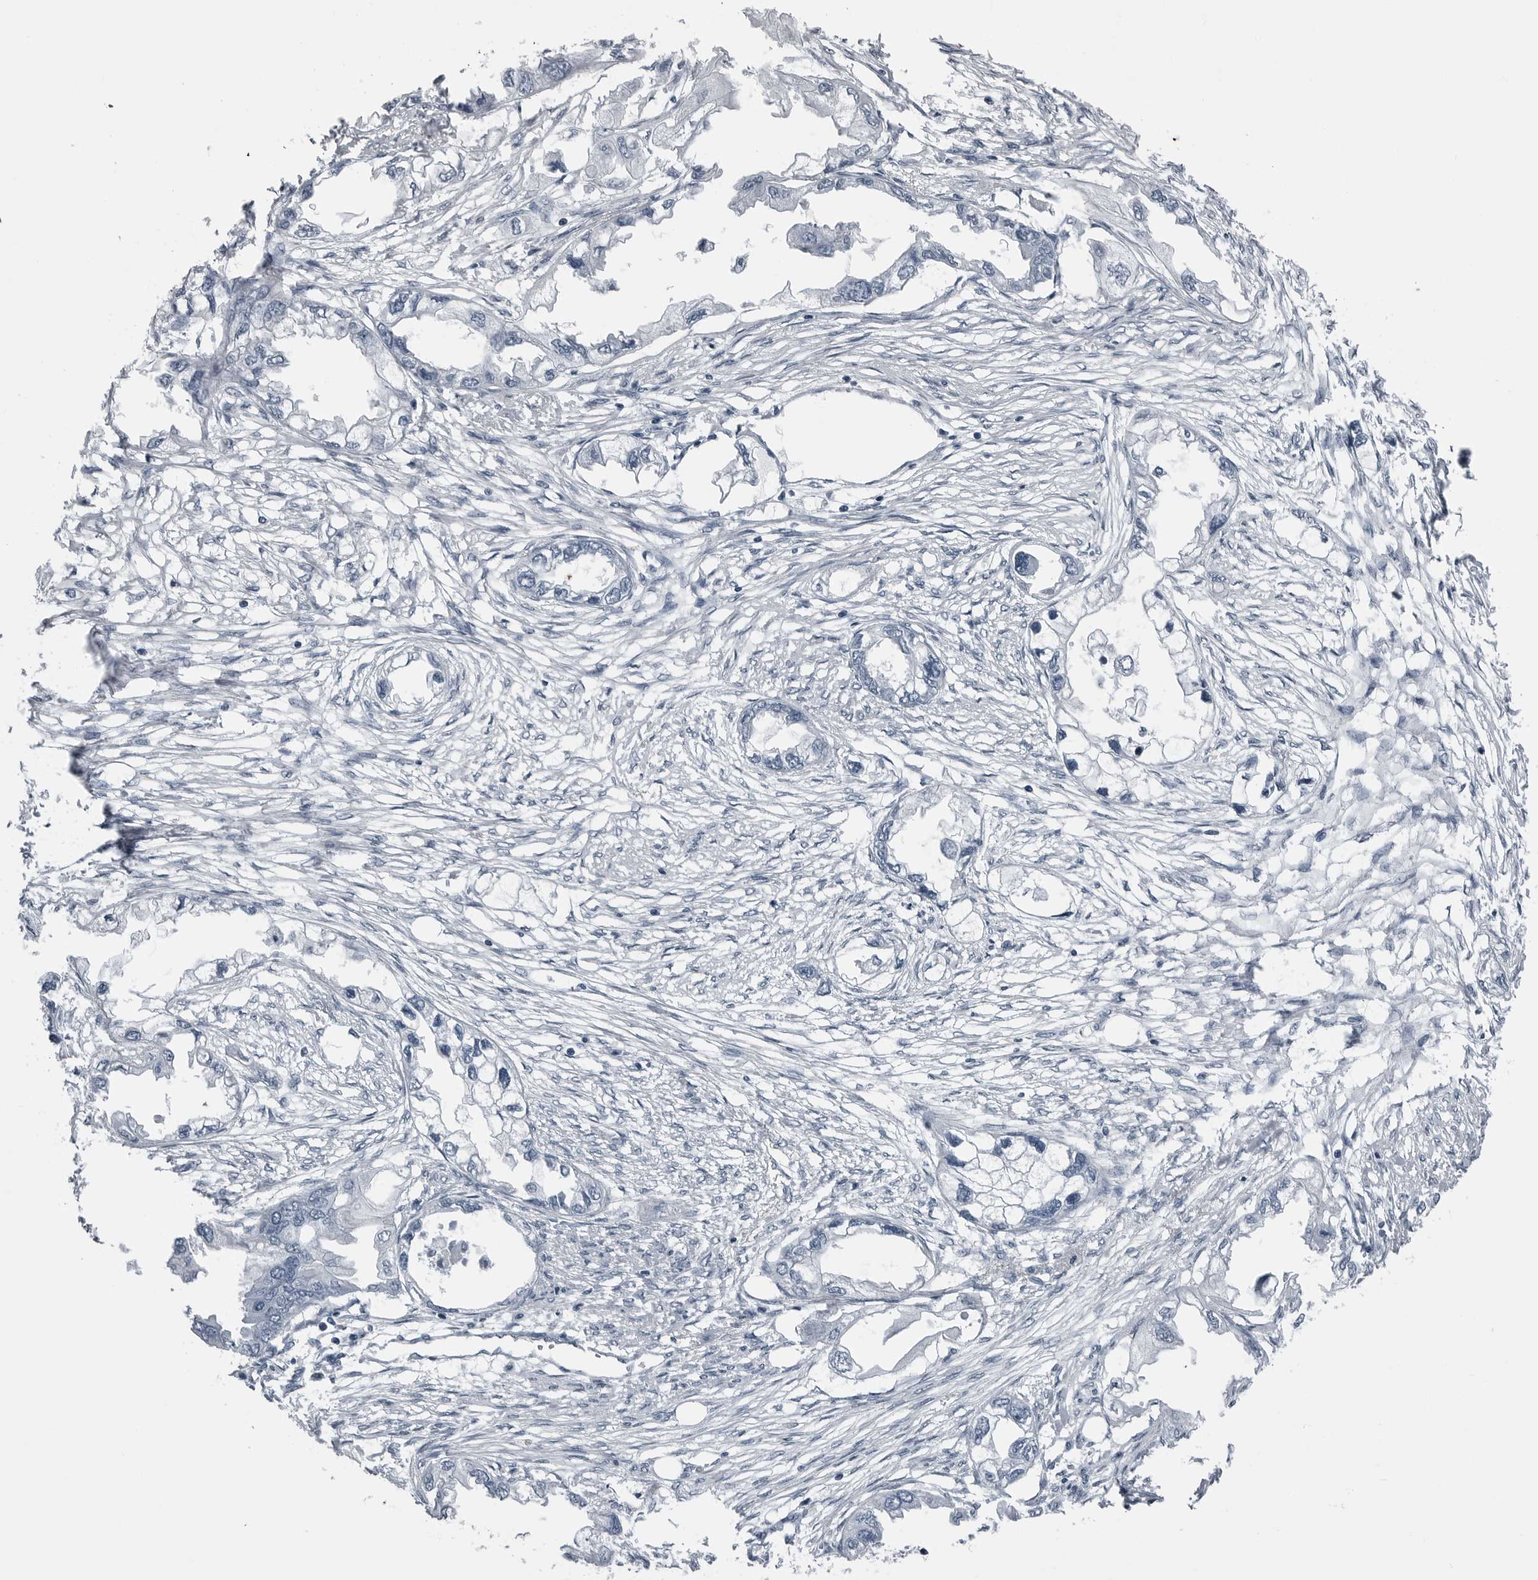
{"staining": {"intensity": "negative", "quantity": "none", "location": "none"}, "tissue": "endometrial cancer", "cell_type": "Tumor cells", "image_type": "cancer", "snomed": [{"axis": "morphology", "description": "Adenocarcinoma, NOS"}, {"axis": "morphology", "description": "Adenocarcinoma, metastatic, NOS"}, {"axis": "topography", "description": "Adipose tissue"}, {"axis": "topography", "description": "Endometrium"}], "caption": "IHC photomicrograph of endometrial cancer (adenocarcinoma) stained for a protein (brown), which reveals no positivity in tumor cells.", "gene": "SPINK1", "patient": {"sex": "female", "age": 67}}